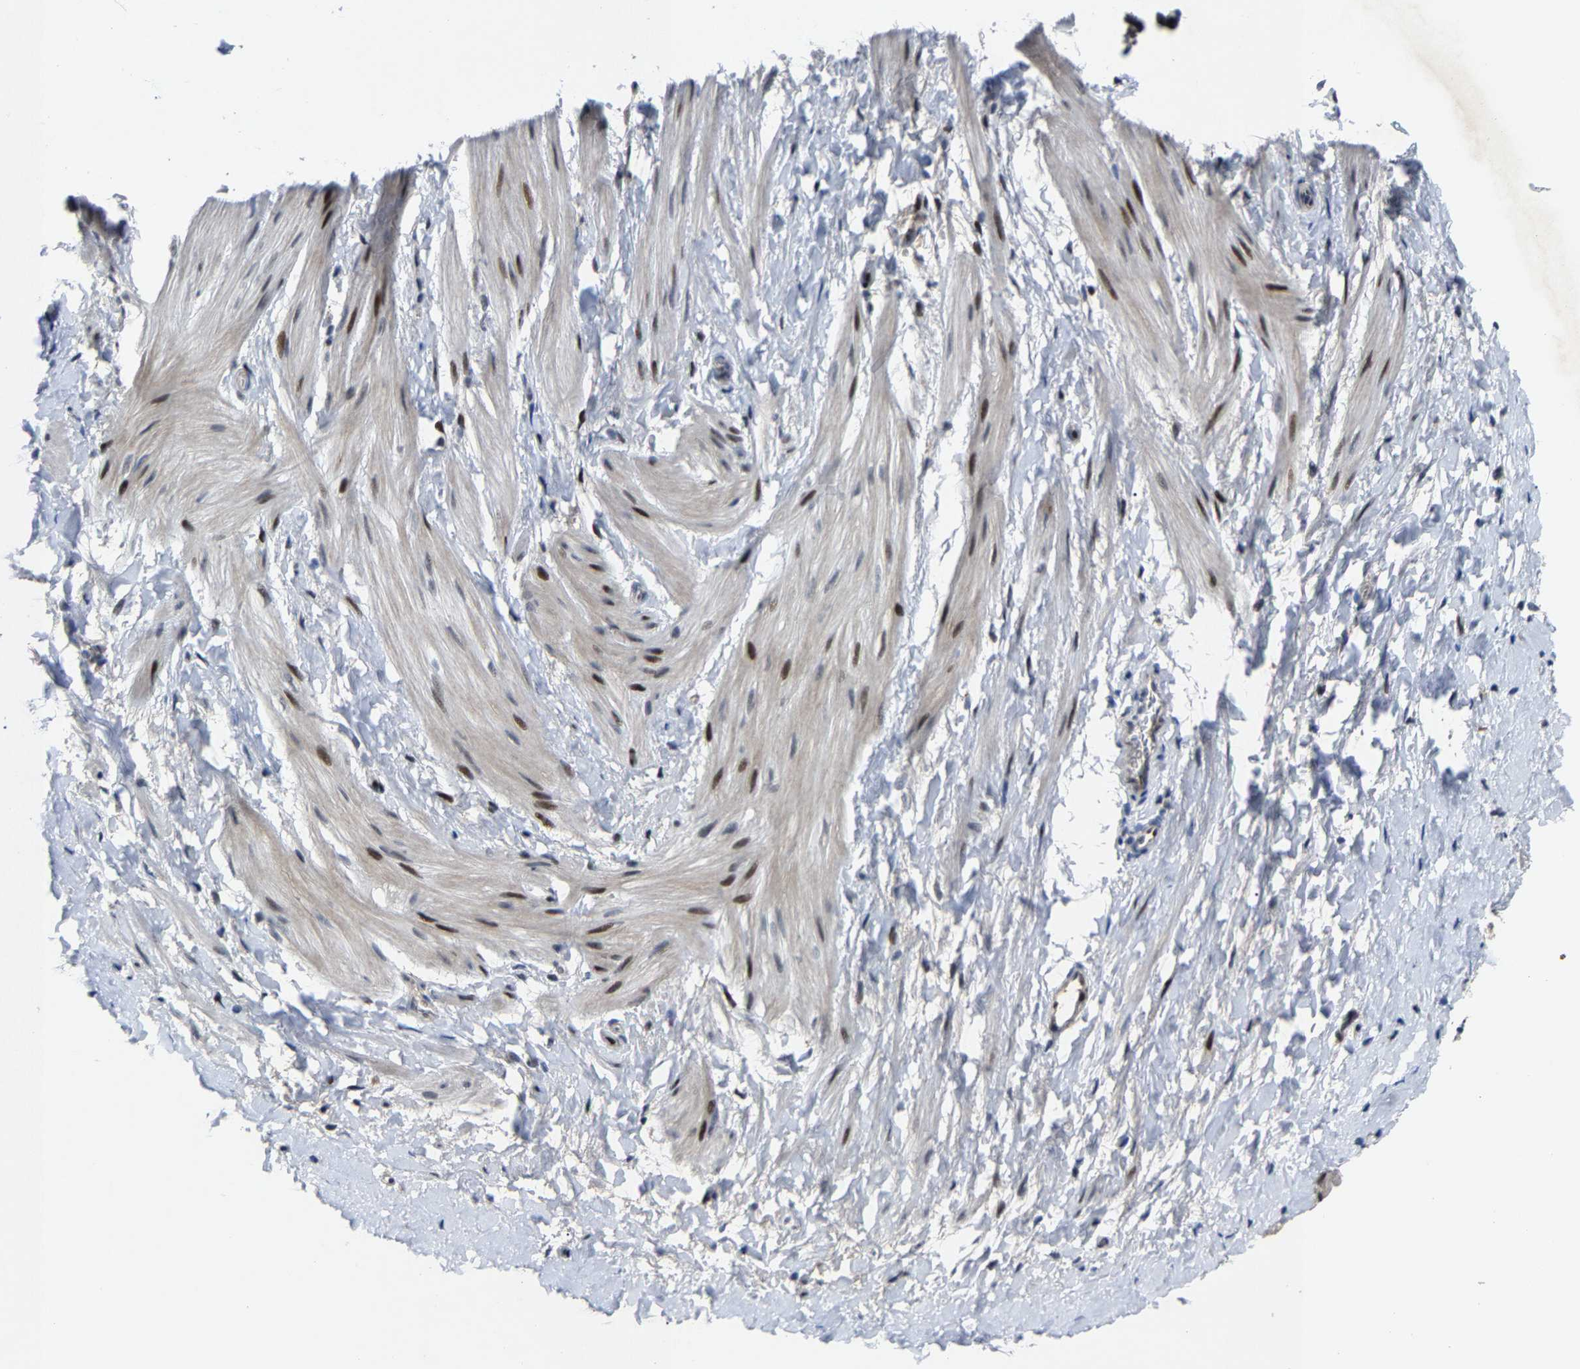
{"staining": {"intensity": "strong", "quantity": "<25%", "location": "nuclear"}, "tissue": "smooth muscle", "cell_type": "Smooth muscle cells", "image_type": "normal", "snomed": [{"axis": "morphology", "description": "Normal tissue, NOS"}, {"axis": "topography", "description": "Smooth muscle"}], "caption": "Normal smooth muscle exhibits strong nuclear expression in about <25% of smooth muscle cells.", "gene": "LSM8", "patient": {"sex": "male", "age": 16}}